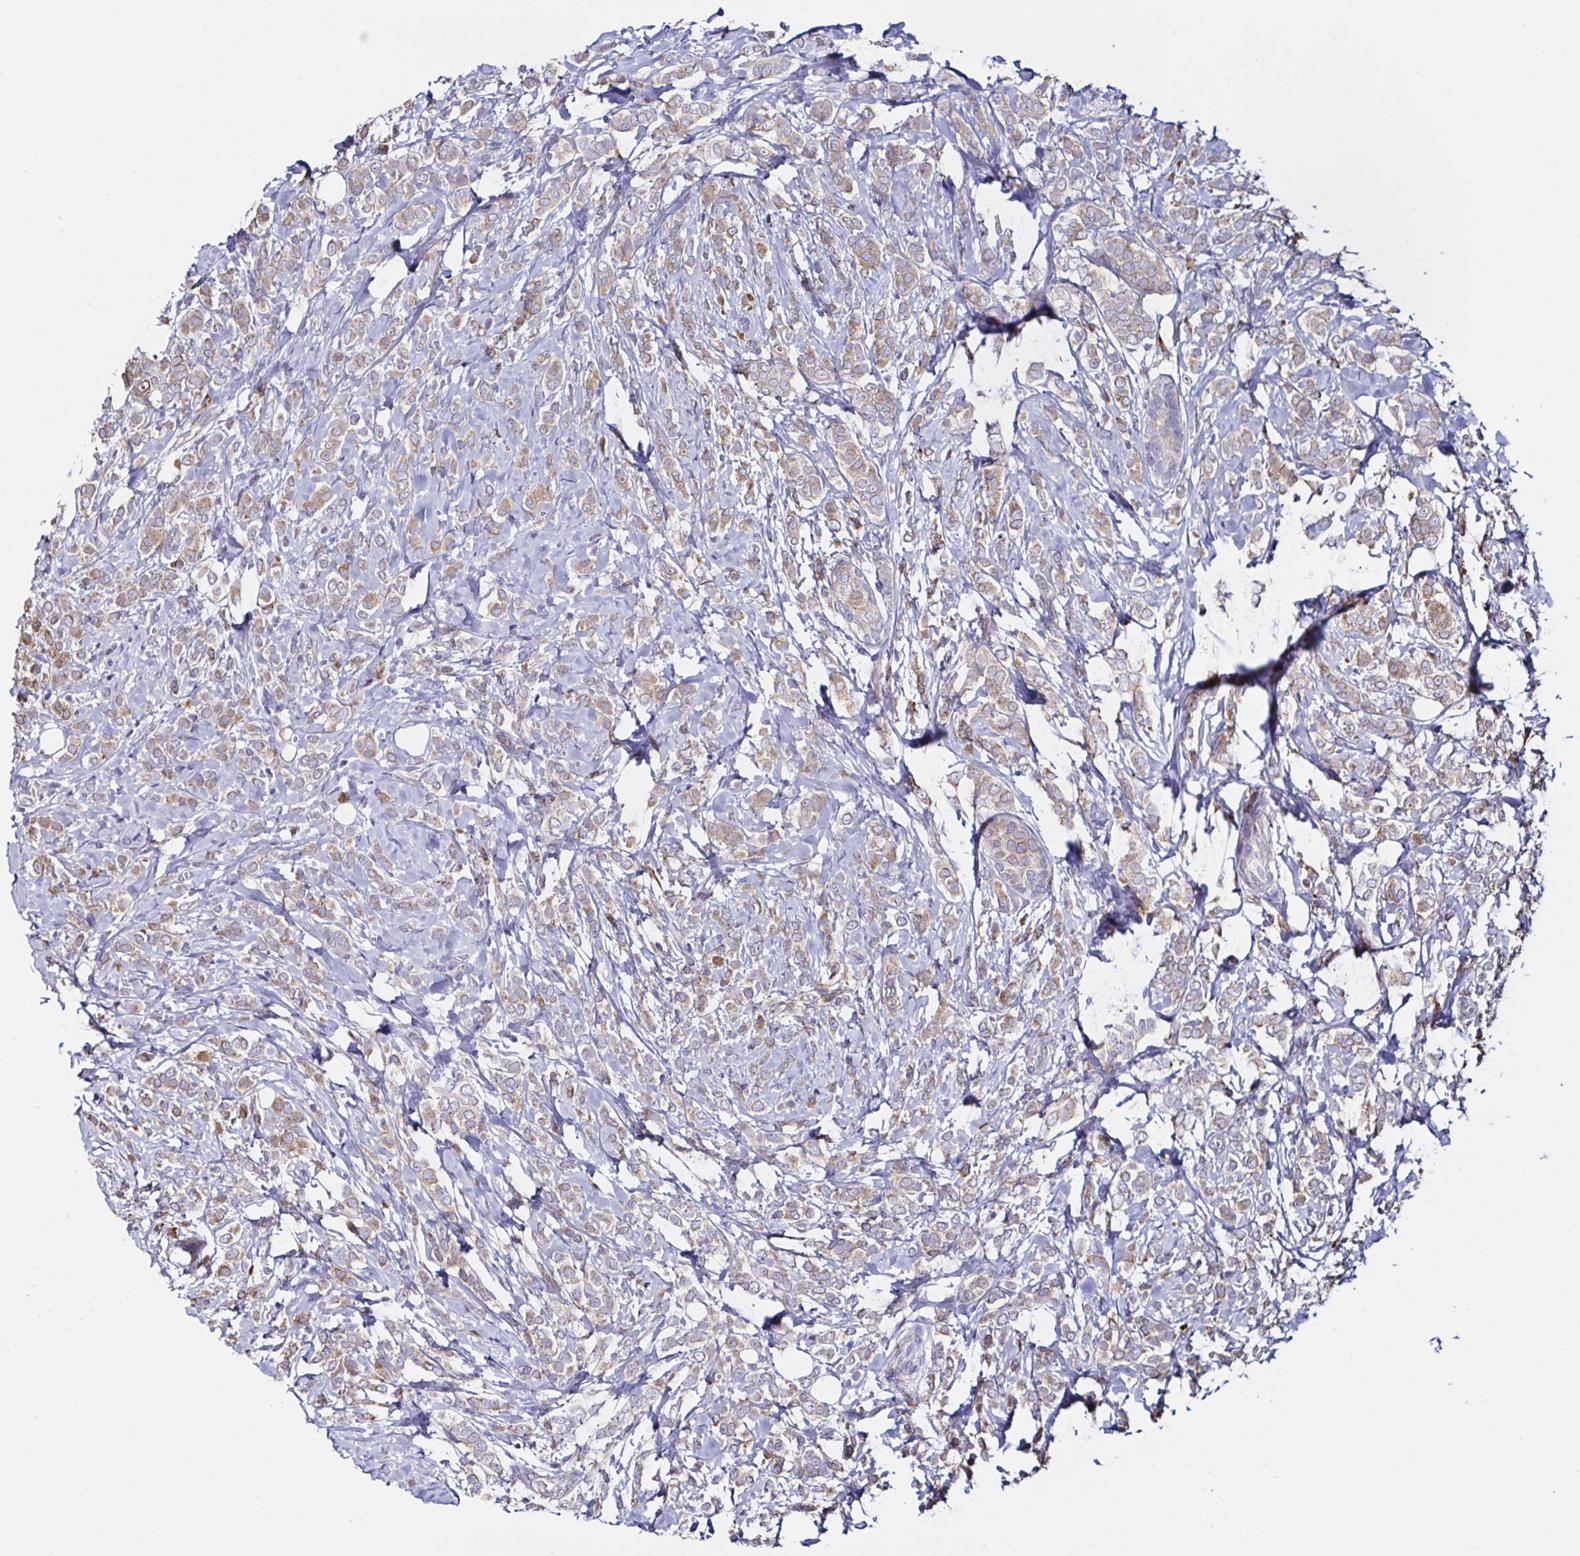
{"staining": {"intensity": "moderate", "quantity": ">75%", "location": "cytoplasmic/membranous"}, "tissue": "breast cancer", "cell_type": "Tumor cells", "image_type": "cancer", "snomed": [{"axis": "morphology", "description": "Lobular carcinoma"}, {"axis": "topography", "description": "Breast"}], "caption": "Immunohistochemistry (IHC) image of human breast cancer stained for a protein (brown), which reveals medium levels of moderate cytoplasmic/membranous staining in approximately >75% of tumor cells.", "gene": "VSIG2", "patient": {"sex": "female", "age": 49}}